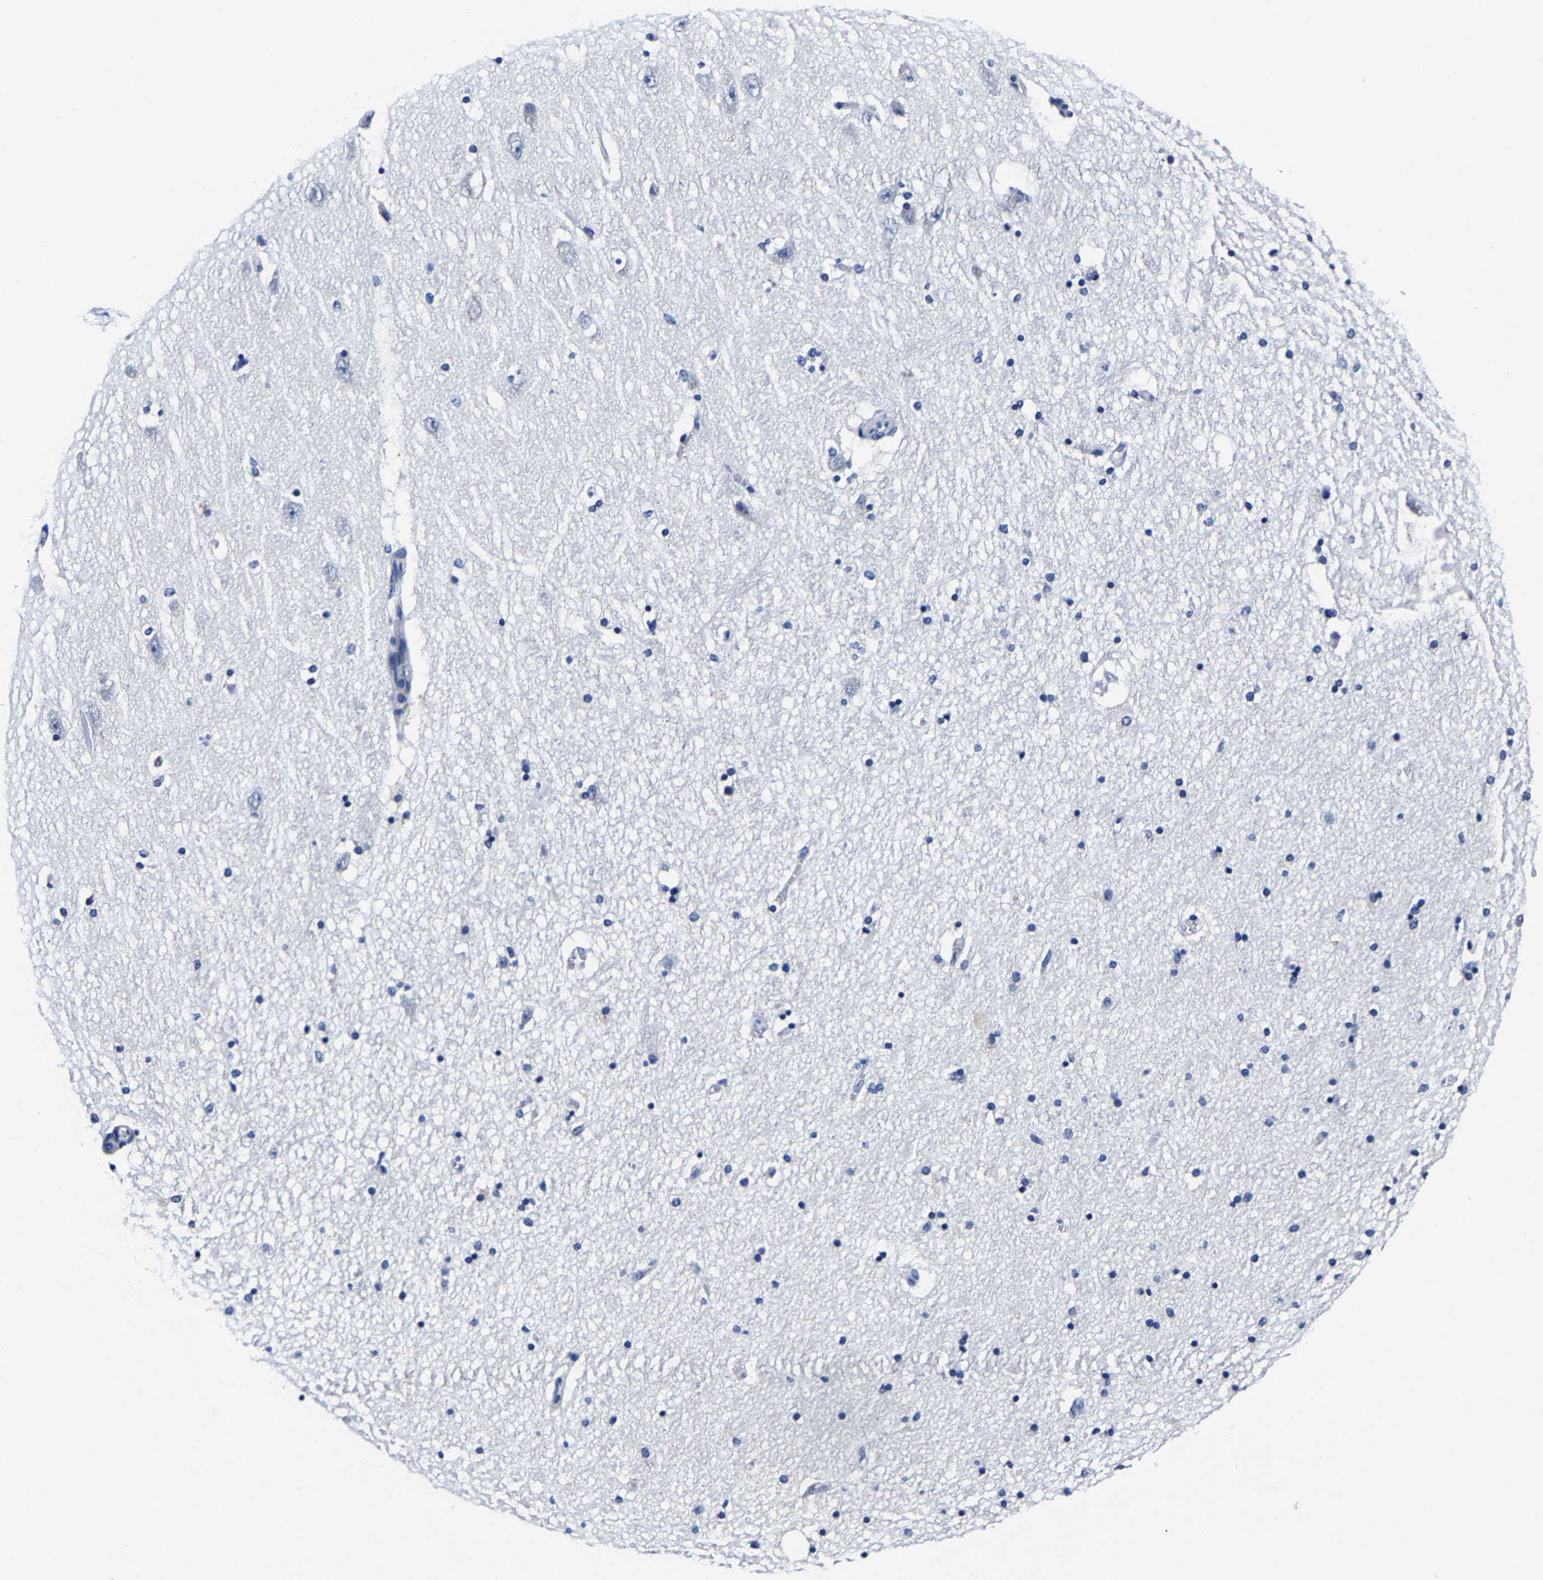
{"staining": {"intensity": "negative", "quantity": "none", "location": "none"}, "tissue": "hippocampus", "cell_type": "Glial cells", "image_type": "normal", "snomed": [{"axis": "morphology", "description": "Normal tissue, NOS"}, {"axis": "topography", "description": "Hippocampus"}], "caption": "Protein analysis of benign hippocampus exhibits no significant positivity in glial cells.", "gene": "CPA2", "patient": {"sex": "female", "age": 54}}